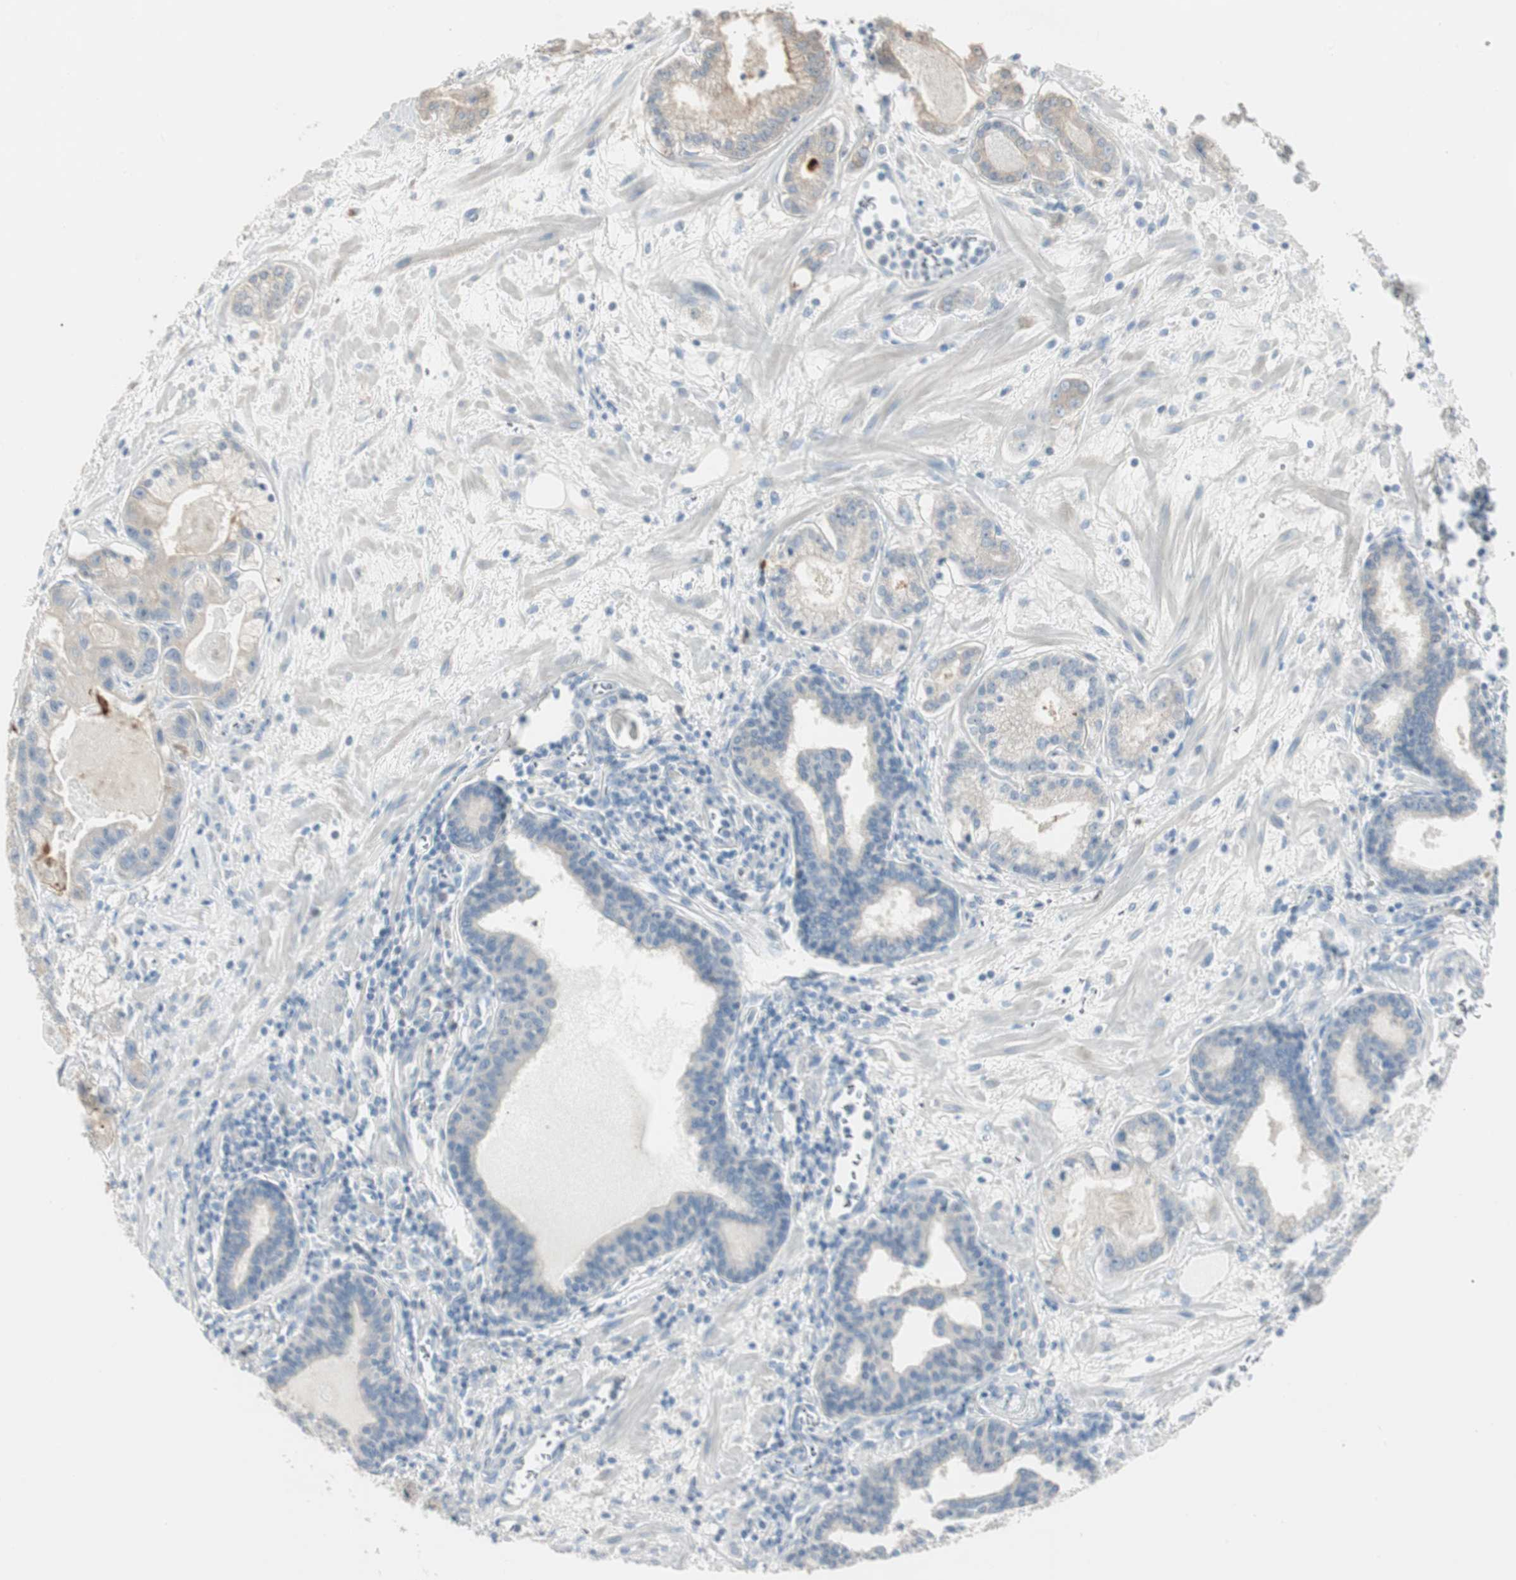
{"staining": {"intensity": "weak", "quantity": "<25%", "location": "cytoplasmic/membranous"}, "tissue": "prostate cancer", "cell_type": "Tumor cells", "image_type": "cancer", "snomed": [{"axis": "morphology", "description": "Adenocarcinoma, Low grade"}, {"axis": "topography", "description": "Prostate"}], "caption": "Adenocarcinoma (low-grade) (prostate) stained for a protein using IHC exhibits no expression tumor cells.", "gene": "SPINK4", "patient": {"sex": "male", "age": 59}}